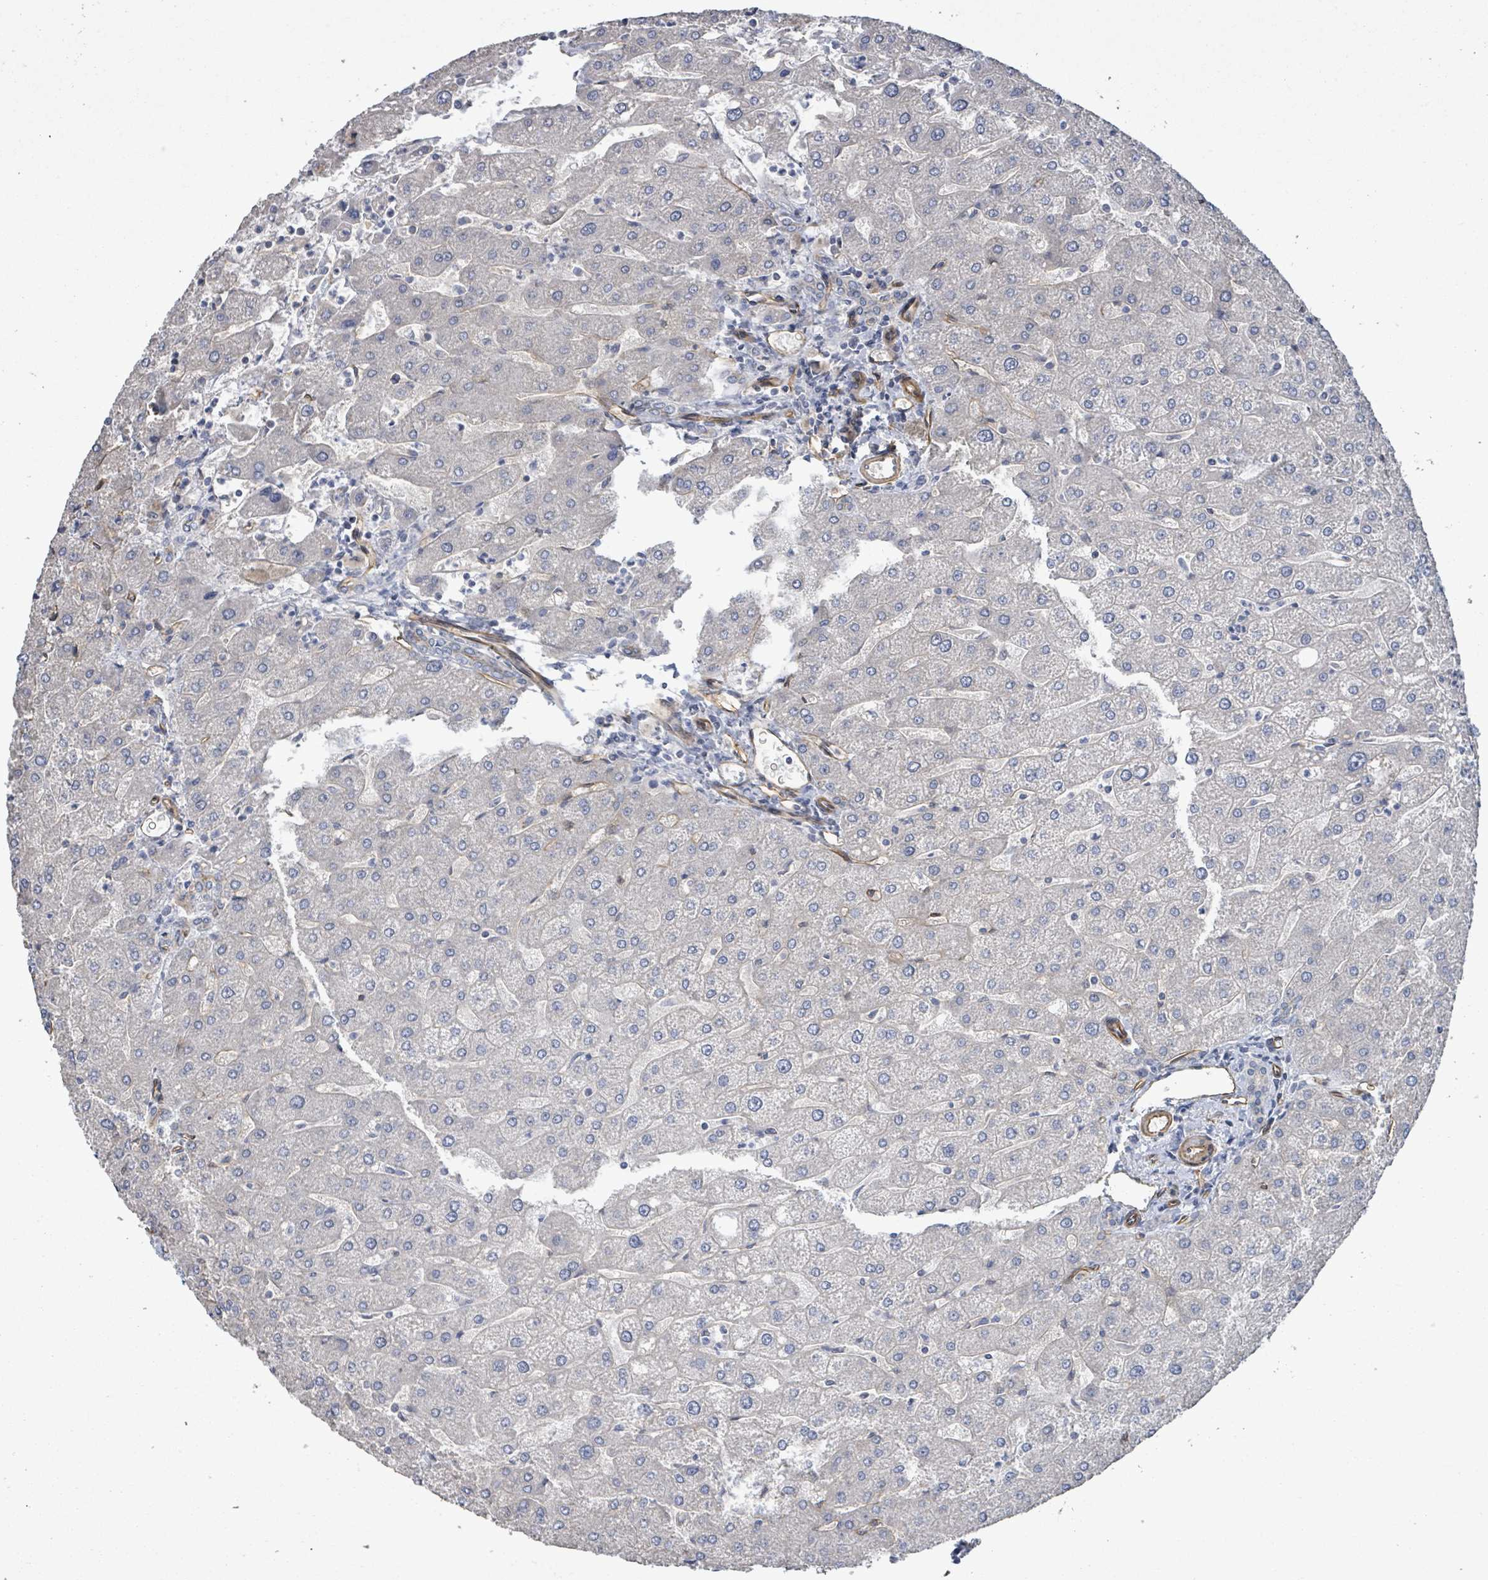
{"staining": {"intensity": "negative", "quantity": "none", "location": "none"}, "tissue": "liver", "cell_type": "Cholangiocytes", "image_type": "normal", "snomed": [{"axis": "morphology", "description": "Normal tissue, NOS"}, {"axis": "topography", "description": "Liver"}], "caption": "The image exhibits no significant positivity in cholangiocytes of liver.", "gene": "KANK3", "patient": {"sex": "male", "age": 67}}